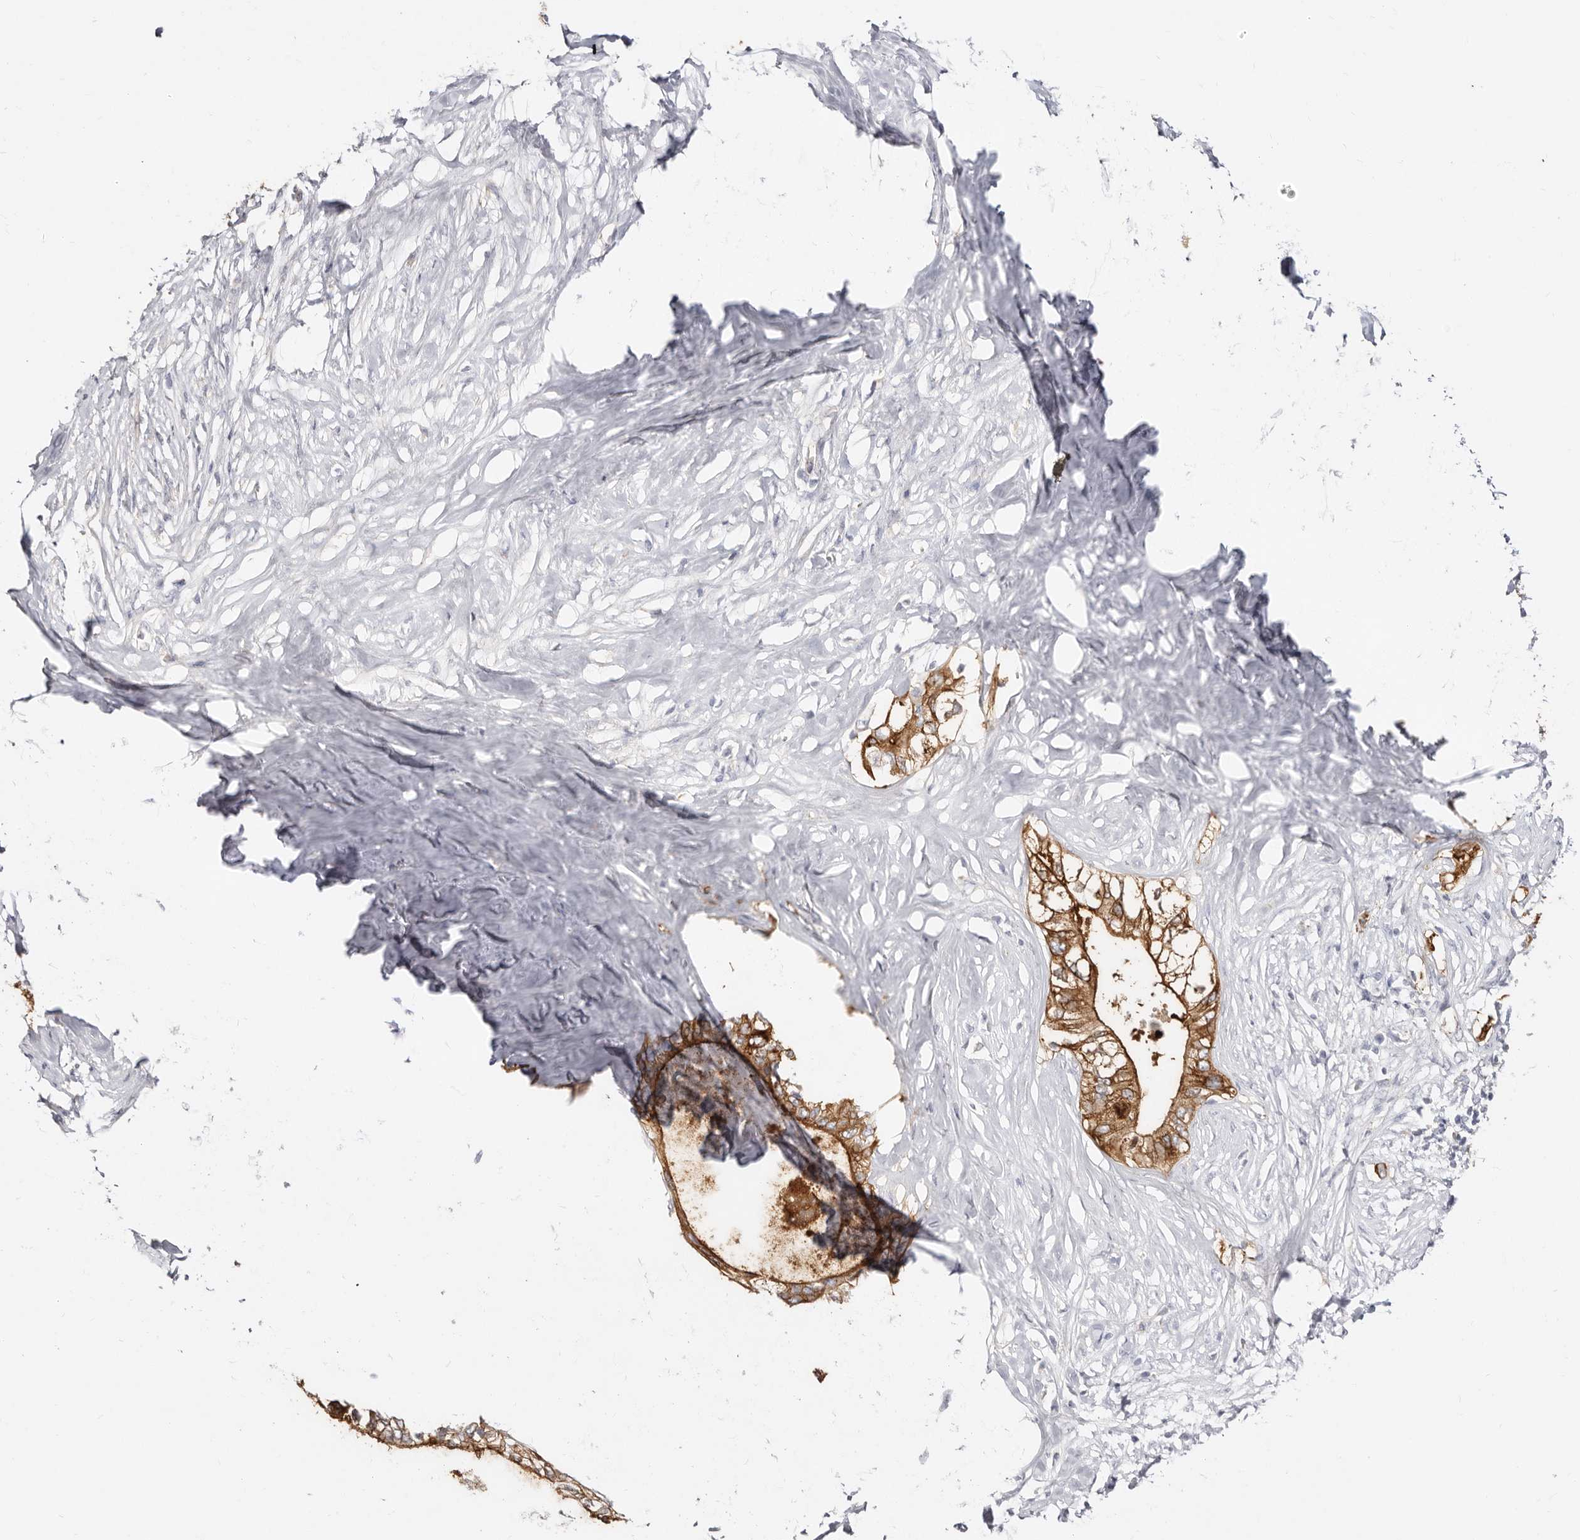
{"staining": {"intensity": "strong", "quantity": ">75%", "location": "cytoplasmic/membranous"}, "tissue": "pancreatic cancer", "cell_type": "Tumor cells", "image_type": "cancer", "snomed": [{"axis": "morphology", "description": "Normal tissue, NOS"}, {"axis": "morphology", "description": "Adenocarcinoma, NOS"}, {"axis": "topography", "description": "Pancreas"}, {"axis": "topography", "description": "Peripheral nerve tissue"}], "caption": "IHC of adenocarcinoma (pancreatic) demonstrates high levels of strong cytoplasmic/membranous positivity in approximately >75% of tumor cells.", "gene": "BAIAP2L1", "patient": {"sex": "male", "age": 59}}